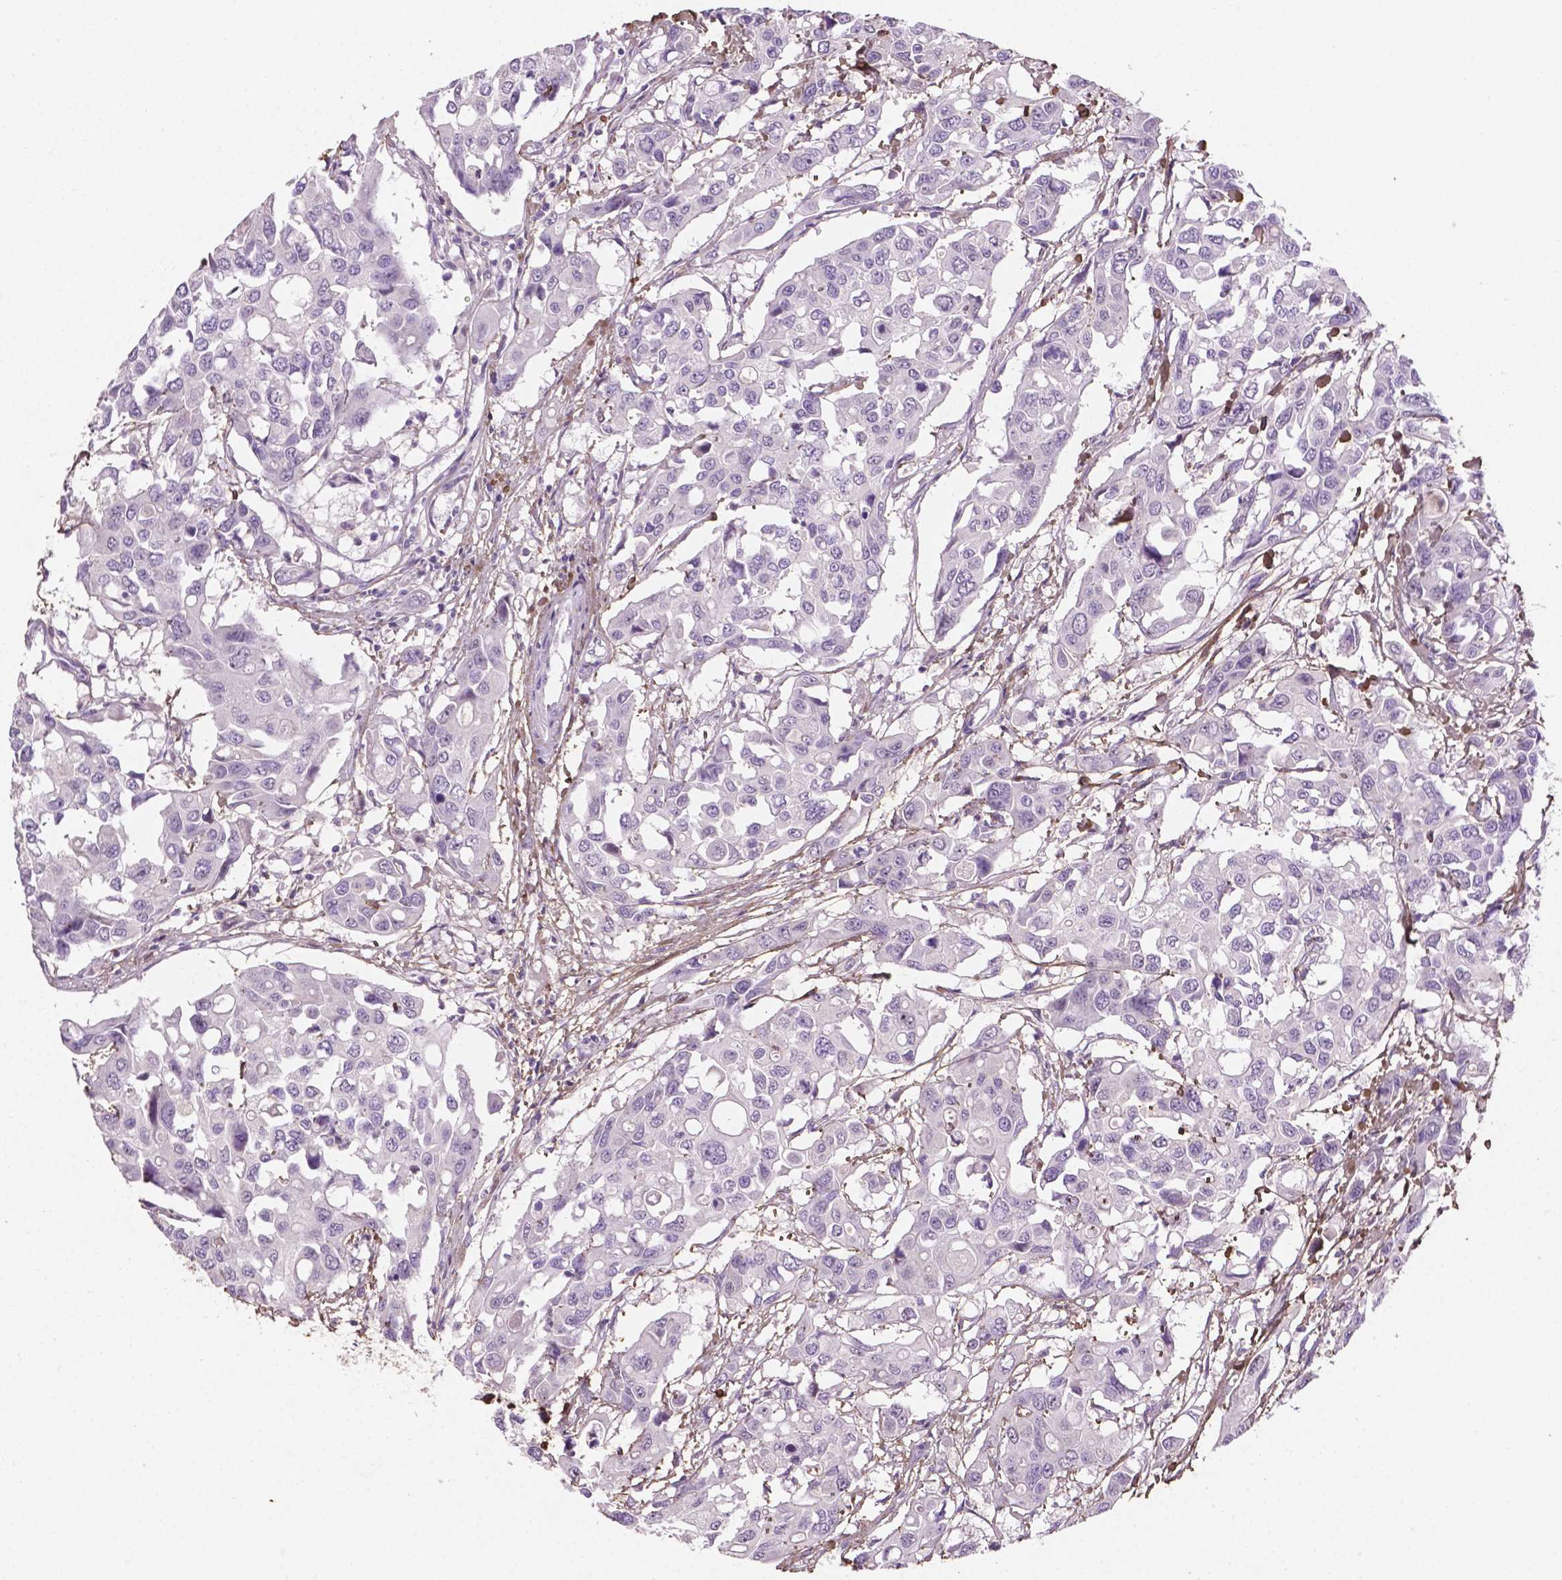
{"staining": {"intensity": "negative", "quantity": "none", "location": "none"}, "tissue": "colorectal cancer", "cell_type": "Tumor cells", "image_type": "cancer", "snomed": [{"axis": "morphology", "description": "Adenocarcinoma, NOS"}, {"axis": "topography", "description": "Colon"}], "caption": "High magnification brightfield microscopy of colorectal cancer (adenocarcinoma) stained with DAB (brown) and counterstained with hematoxylin (blue): tumor cells show no significant positivity. (IHC, brightfield microscopy, high magnification).", "gene": "DLG2", "patient": {"sex": "male", "age": 77}}